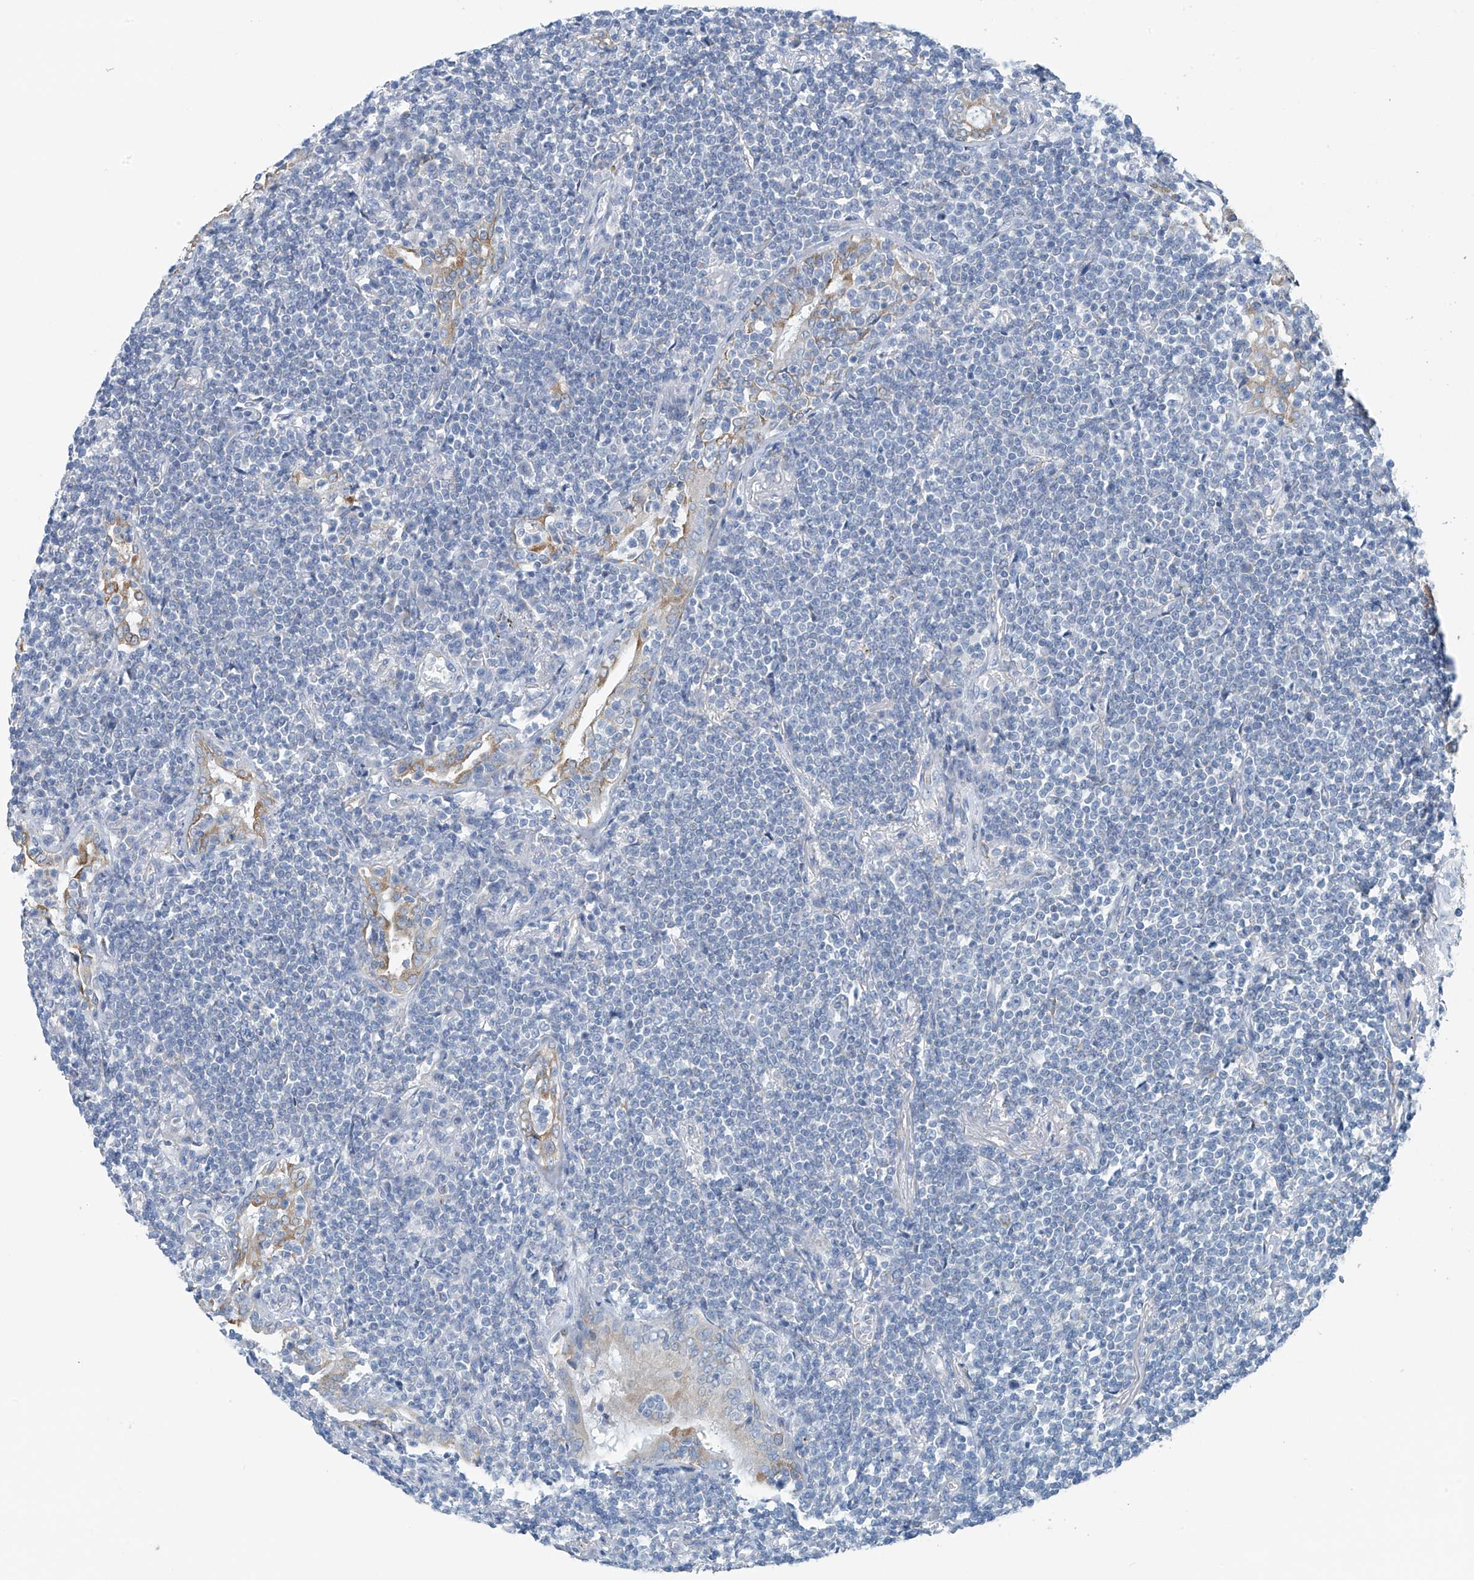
{"staining": {"intensity": "negative", "quantity": "none", "location": "none"}, "tissue": "lymphoma", "cell_type": "Tumor cells", "image_type": "cancer", "snomed": [{"axis": "morphology", "description": "Malignant lymphoma, non-Hodgkin's type, Low grade"}, {"axis": "topography", "description": "Lung"}], "caption": "DAB immunohistochemical staining of human lymphoma reveals no significant positivity in tumor cells.", "gene": "RCN2", "patient": {"sex": "female", "age": 71}}